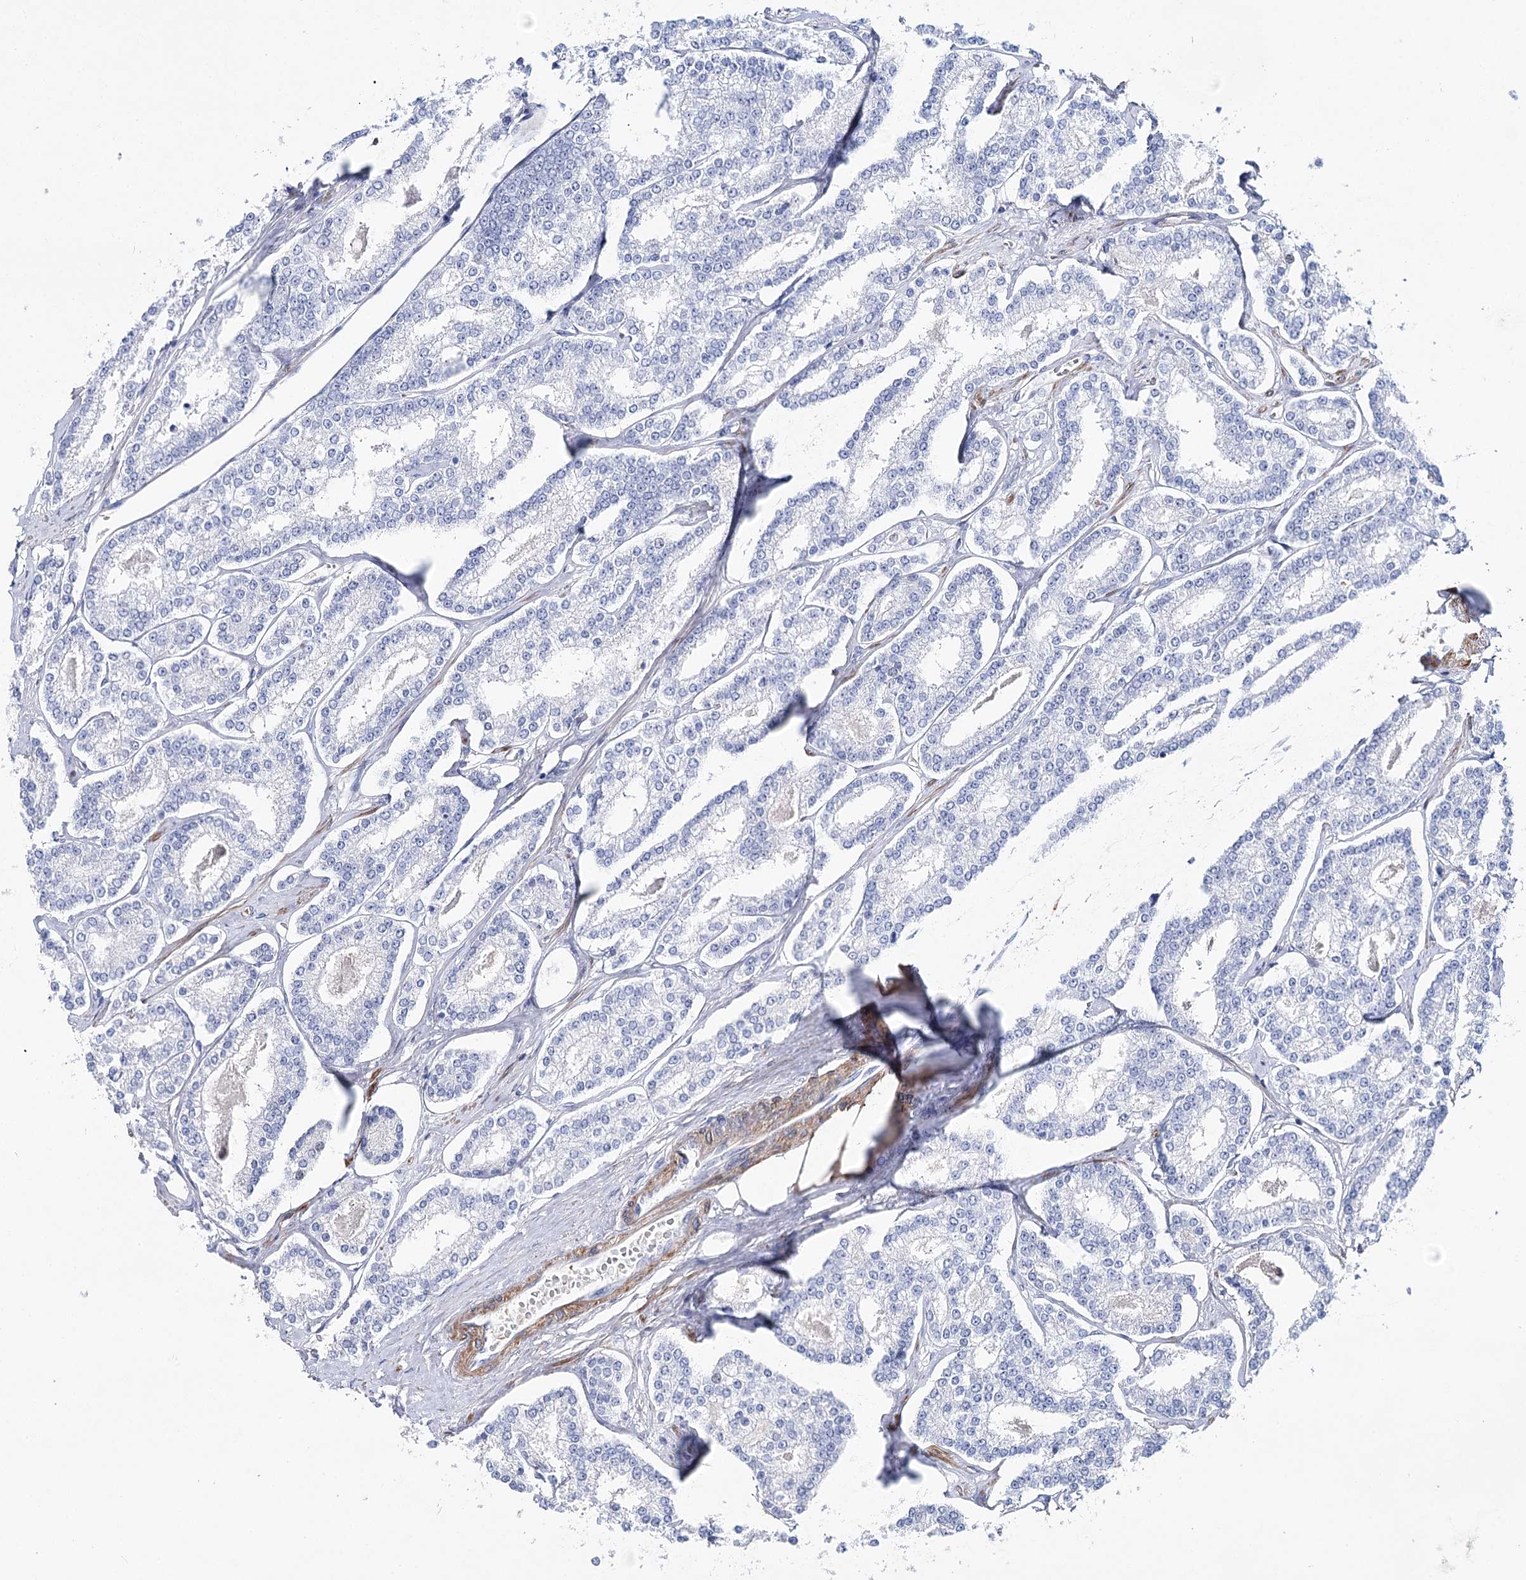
{"staining": {"intensity": "negative", "quantity": "none", "location": "none"}, "tissue": "prostate cancer", "cell_type": "Tumor cells", "image_type": "cancer", "snomed": [{"axis": "morphology", "description": "Normal tissue, NOS"}, {"axis": "morphology", "description": "Adenocarcinoma, High grade"}, {"axis": "topography", "description": "Prostate"}], "caption": "Prostate cancer was stained to show a protein in brown. There is no significant positivity in tumor cells. (DAB immunohistochemistry, high magnification).", "gene": "ANKRD23", "patient": {"sex": "male", "age": 83}}